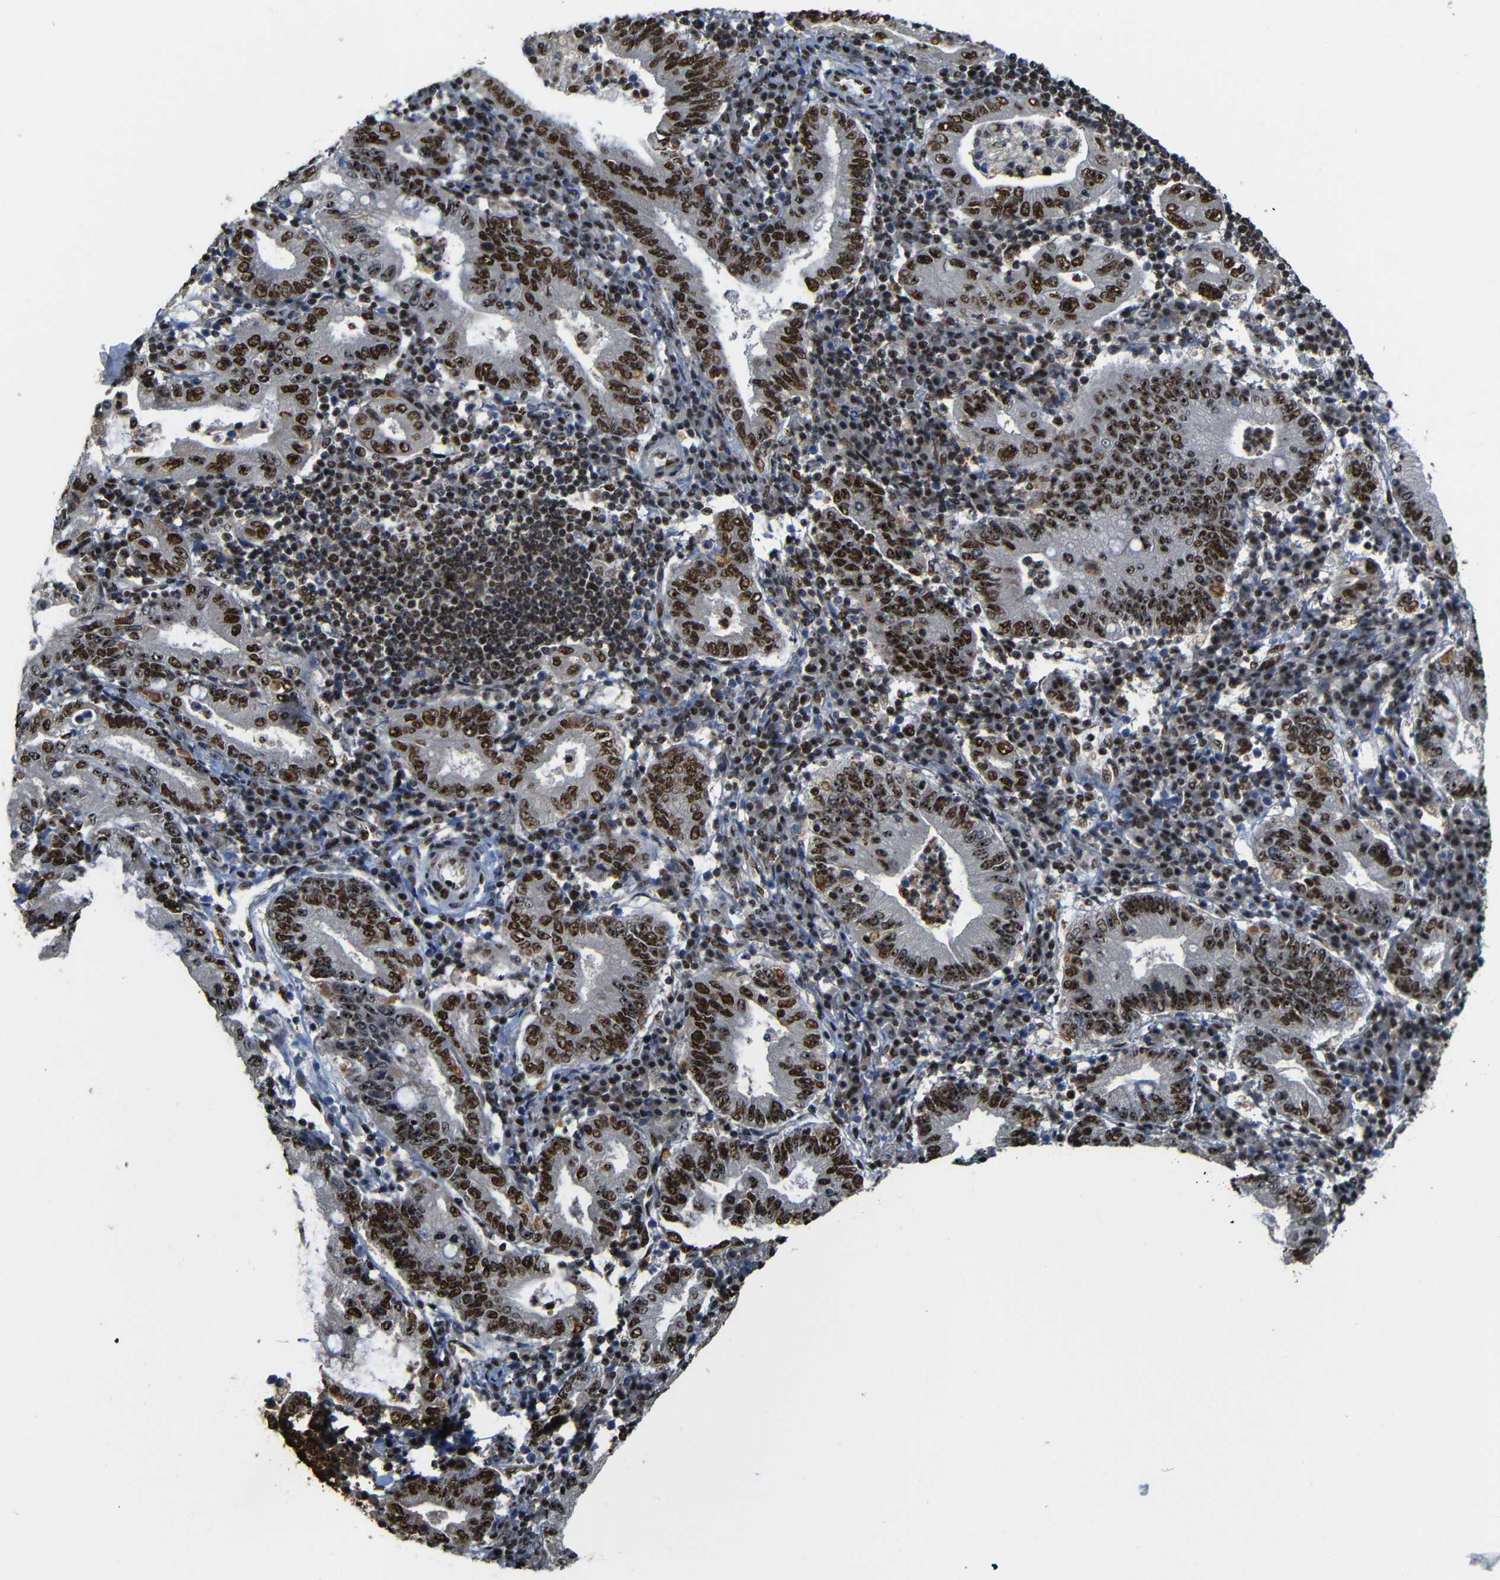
{"staining": {"intensity": "strong", "quantity": ">75%", "location": "cytoplasmic/membranous,nuclear"}, "tissue": "stomach cancer", "cell_type": "Tumor cells", "image_type": "cancer", "snomed": [{"axis": "morphology", "description": "Normal tissue, NOS"}, {"axis": "morphology", "description": "Adenocarcinoma, NOS"}, {"axis": "topography", "description": "Esophagus"}, {"axis": "topography", "description": "Stomach, upper"}, {"axis": "topography", "description": "Peripheral nerve tissue"}], "caption": "Adenocarcinoma (stomach) stained with DAB (3,3'-diaminobenzidine) IHC demonstrates high levels of strong cytoplasmic/membranous and nuclear expression in about >75% of tumor cells. Nuclei are stained in blue.", "gene": "TCF7L2", "patient": {"sex": "male", "age": 62}}